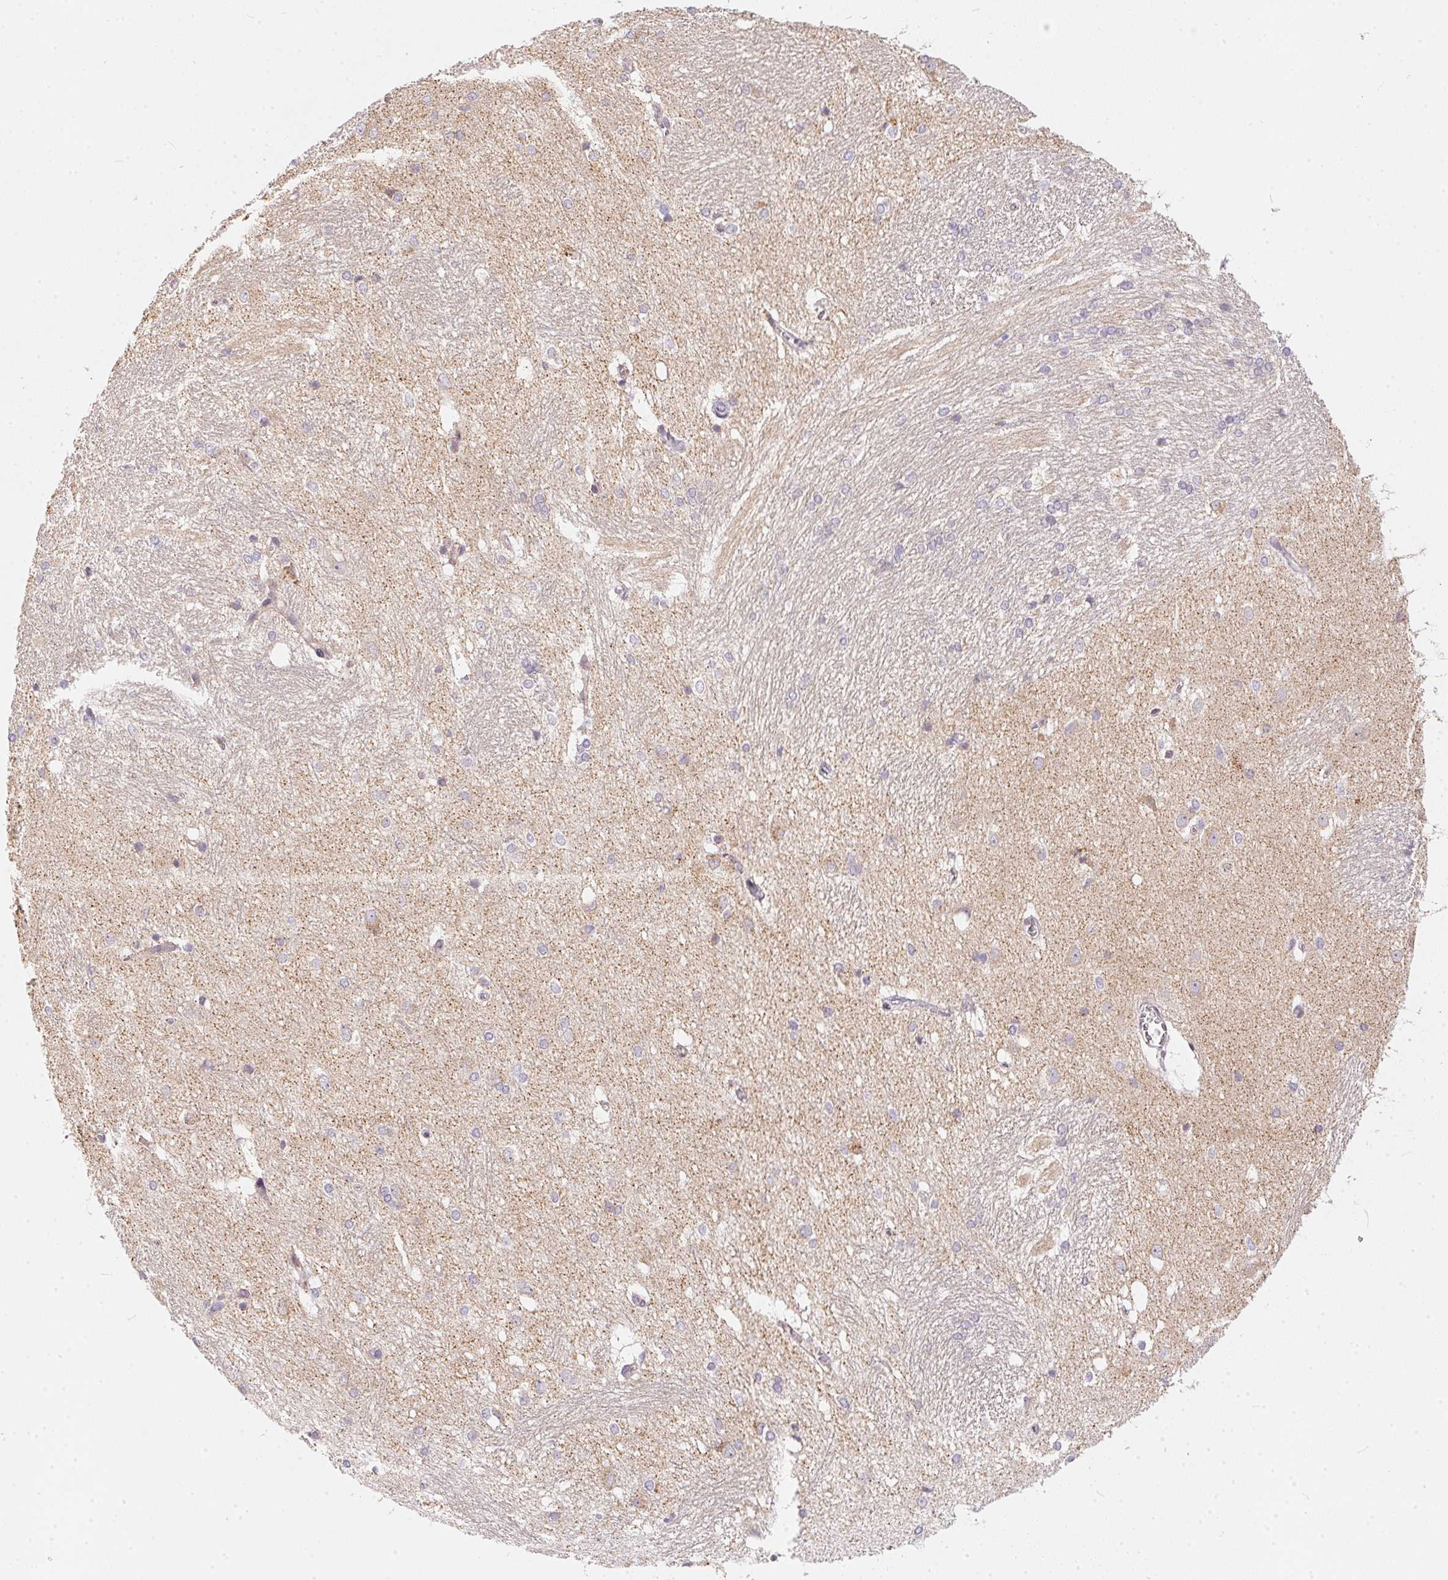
{"staining": {"intensity": "negative", "quantity": "none", "location": "none"}, "tissue": "hippocampus", "cell_type": "Glial cells", "image_type": "normal", "snomed": [{"axis": "morphology", "description": "Normal tissue, NOS"}, {"axis": "topography", "description": "Cerebral cortex"}, {"axis": "topography", "description": "Hippocampus"}], "caption": "This is a histopathology image of IHC staining of benign hippocampus, which shows no positivity in glial cells.", "gene": "VWA5B2", "patient": {"sex": "female", "age": 19}}